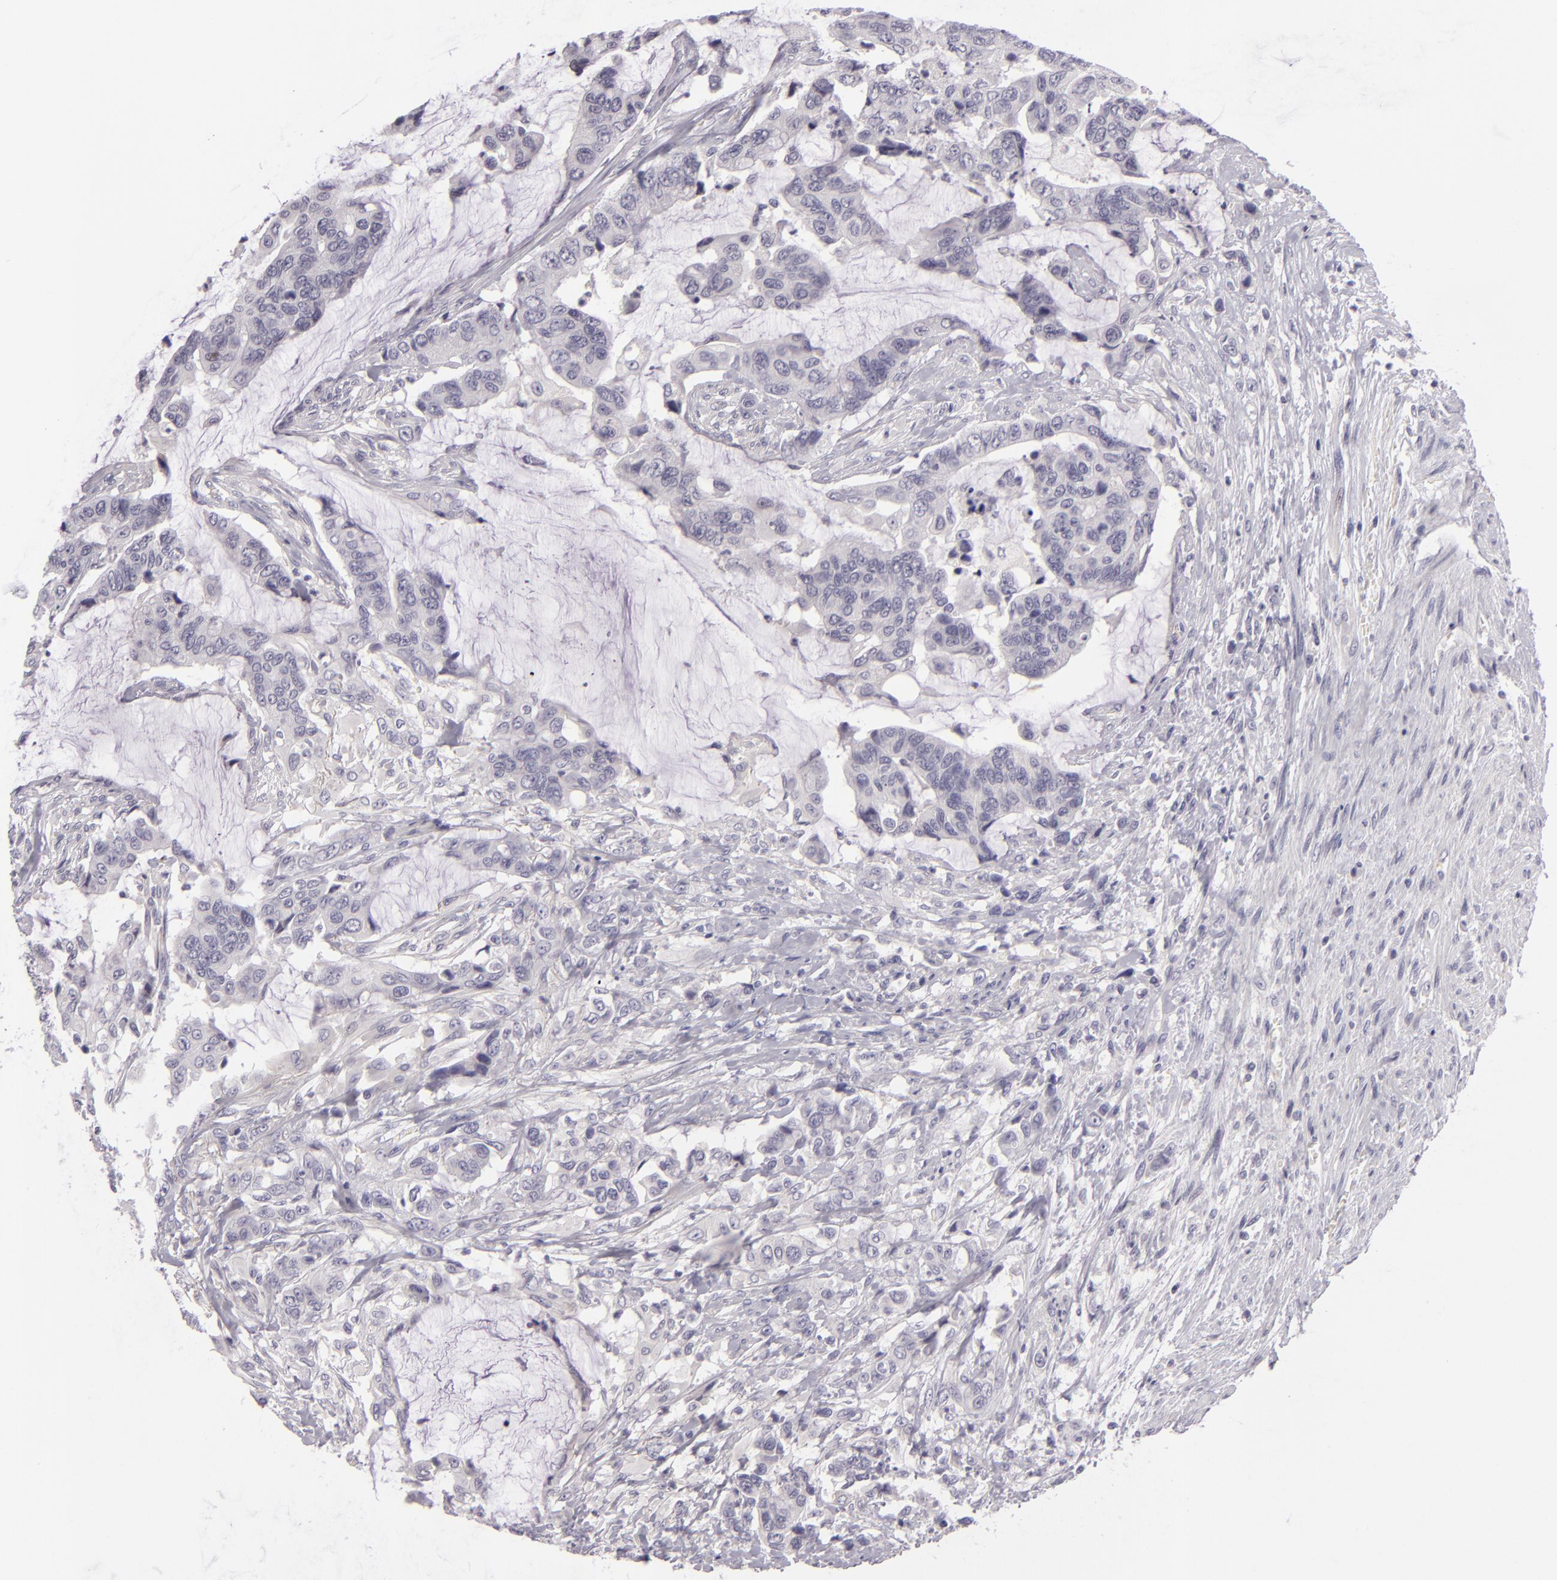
{"staining": {"intensity": "negative", "quantity": "none", "location": "none"}, "tissue": "colorectal cancer", "cell_type": "Tumor cells", "image_type": "cancer", "snomed": [{"axis": "morphology", "description": "Adenocarcinoma, NOS"}, {"axis": "topography", "description": "Rectum"}], "caption": "The histopathology image reveals no significant expression in tumor cells of colorectal cancer.", "gene": "EGFL6", "patient": {"sex": "female", "age": 59}}